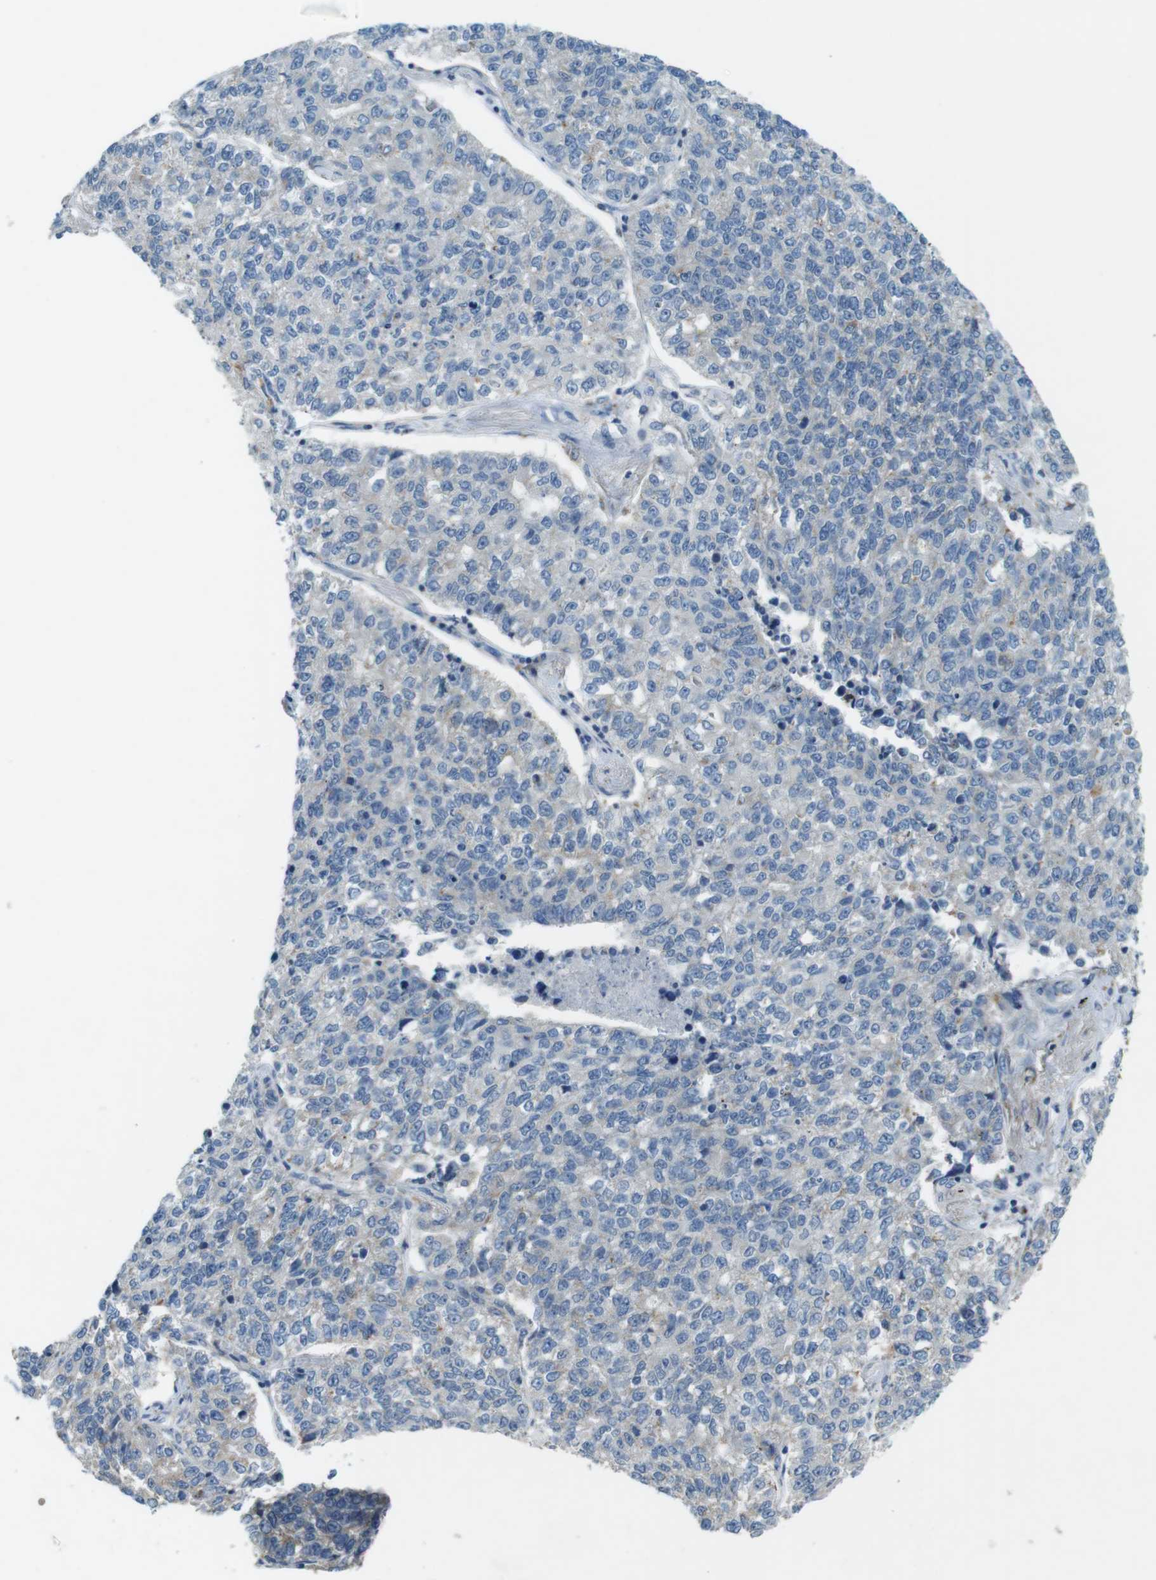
{"staining": {"intensity": "negative", "quantity": "none", "location": "none"}, "tissue": "lung cancer", "cell_type": "Tumor cells", "image_type": "cancer", "snomed": [{"axis": "morphology", "description": "Adenocarcinoma, NOS"}, {"axis": "topography", "description": "Lung"}], "caption": "Immunohistochemistry (IHC) image of neoplastic tissue: lung cancer (adenocarcinoma) stained with DAB exhibits no significant protein positivity in tumor cells.", "gene": "TYW1", "patient": {"sex": "male", "age": 49}}